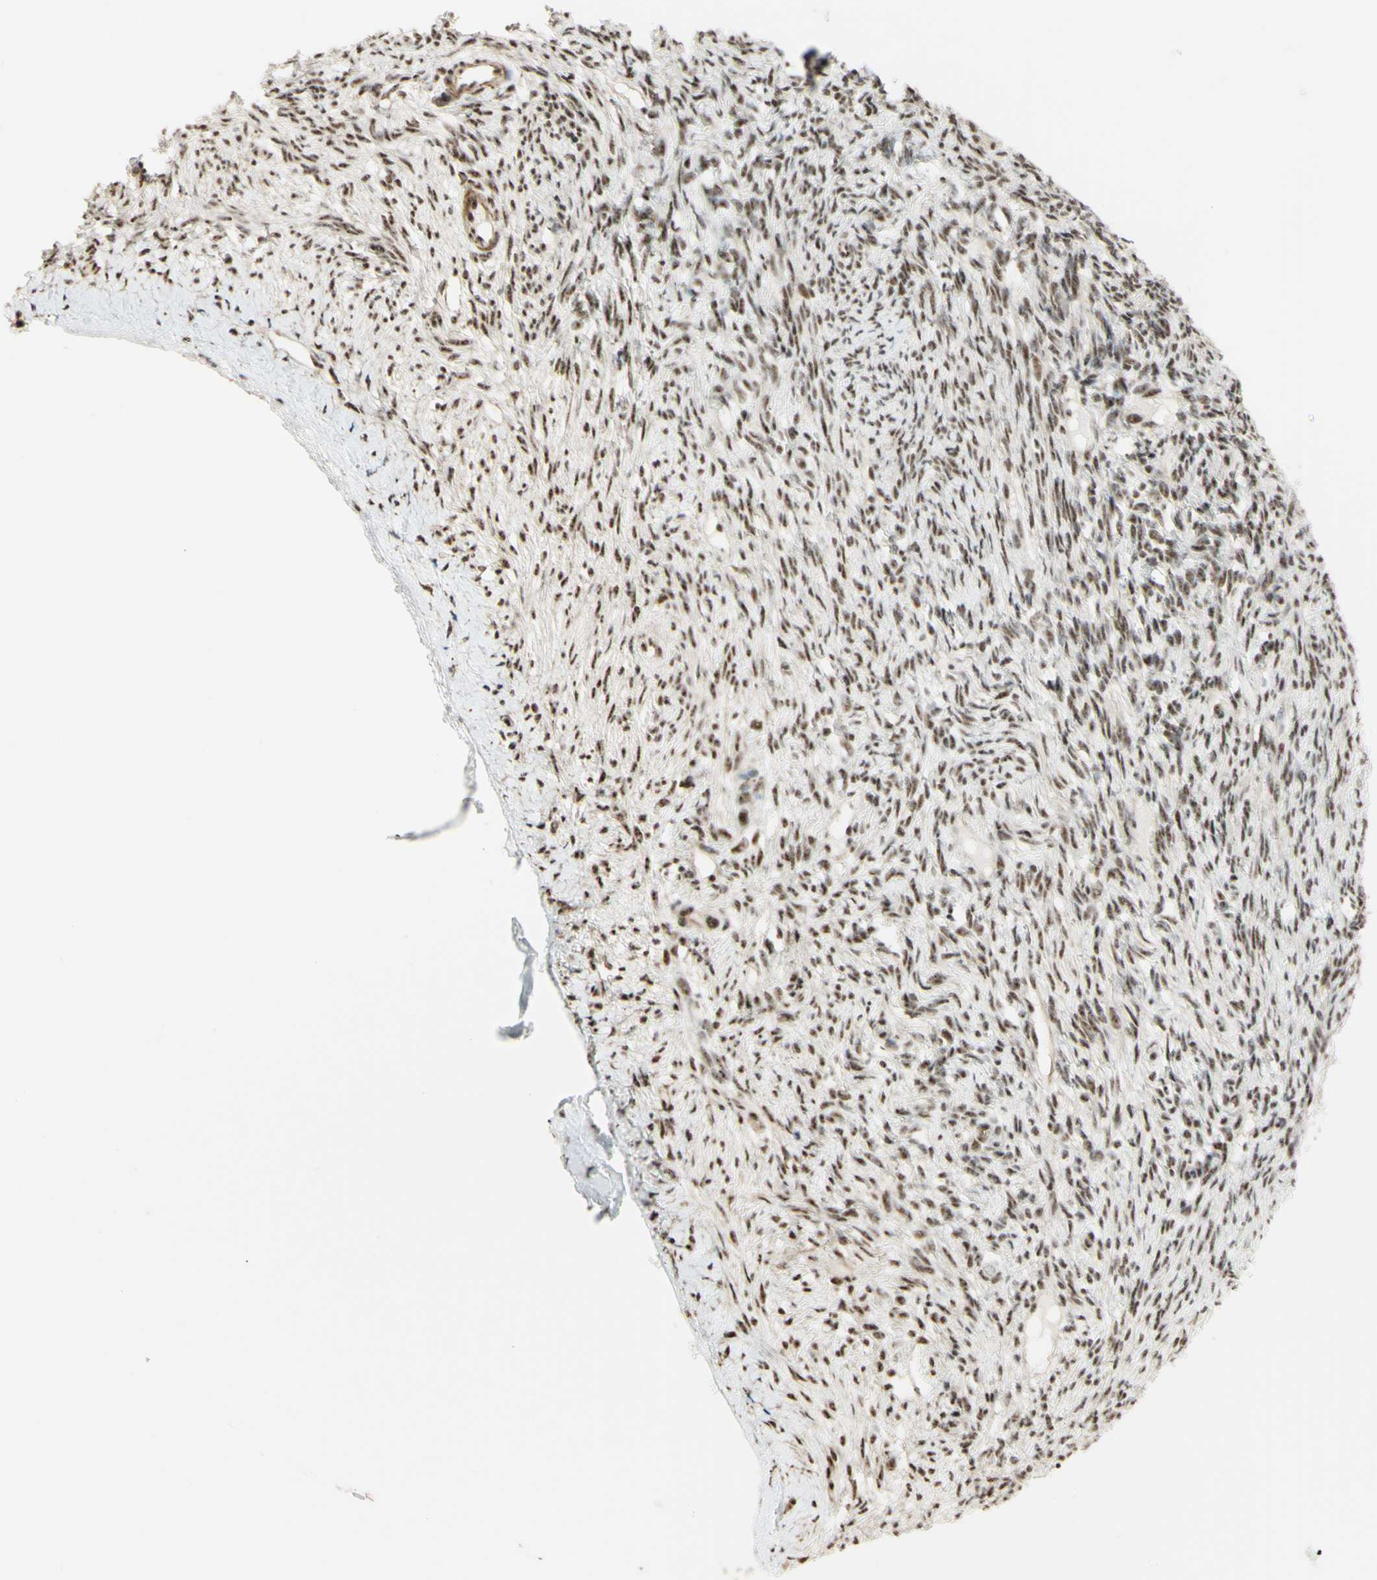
{"staining": {"intensity": "moderate", "quantity": ">75%", "location": "nuclear"}, "tissue": "ovary", "cell_type": "Ovarian stroma cells", "image_type": "normal", "snomed": [{"axis": "morphology", "description": "Normal tissue, NOS"}, {"axis": "topography", "description": "Ovary"}], "caption": "Brown immunohistochemical staining in unremarkable ovary shows moderate nuclear positivity in about >75% of ovarian stroma cells. The staining is performed using DAB (3,3'-diaminobenzidine) brown chromogen to label protein expression. The nuclei are counter-stained blue using hematoxylin.", "gene": "SAP18", "patient": {"sex": "female", "age": 33}}